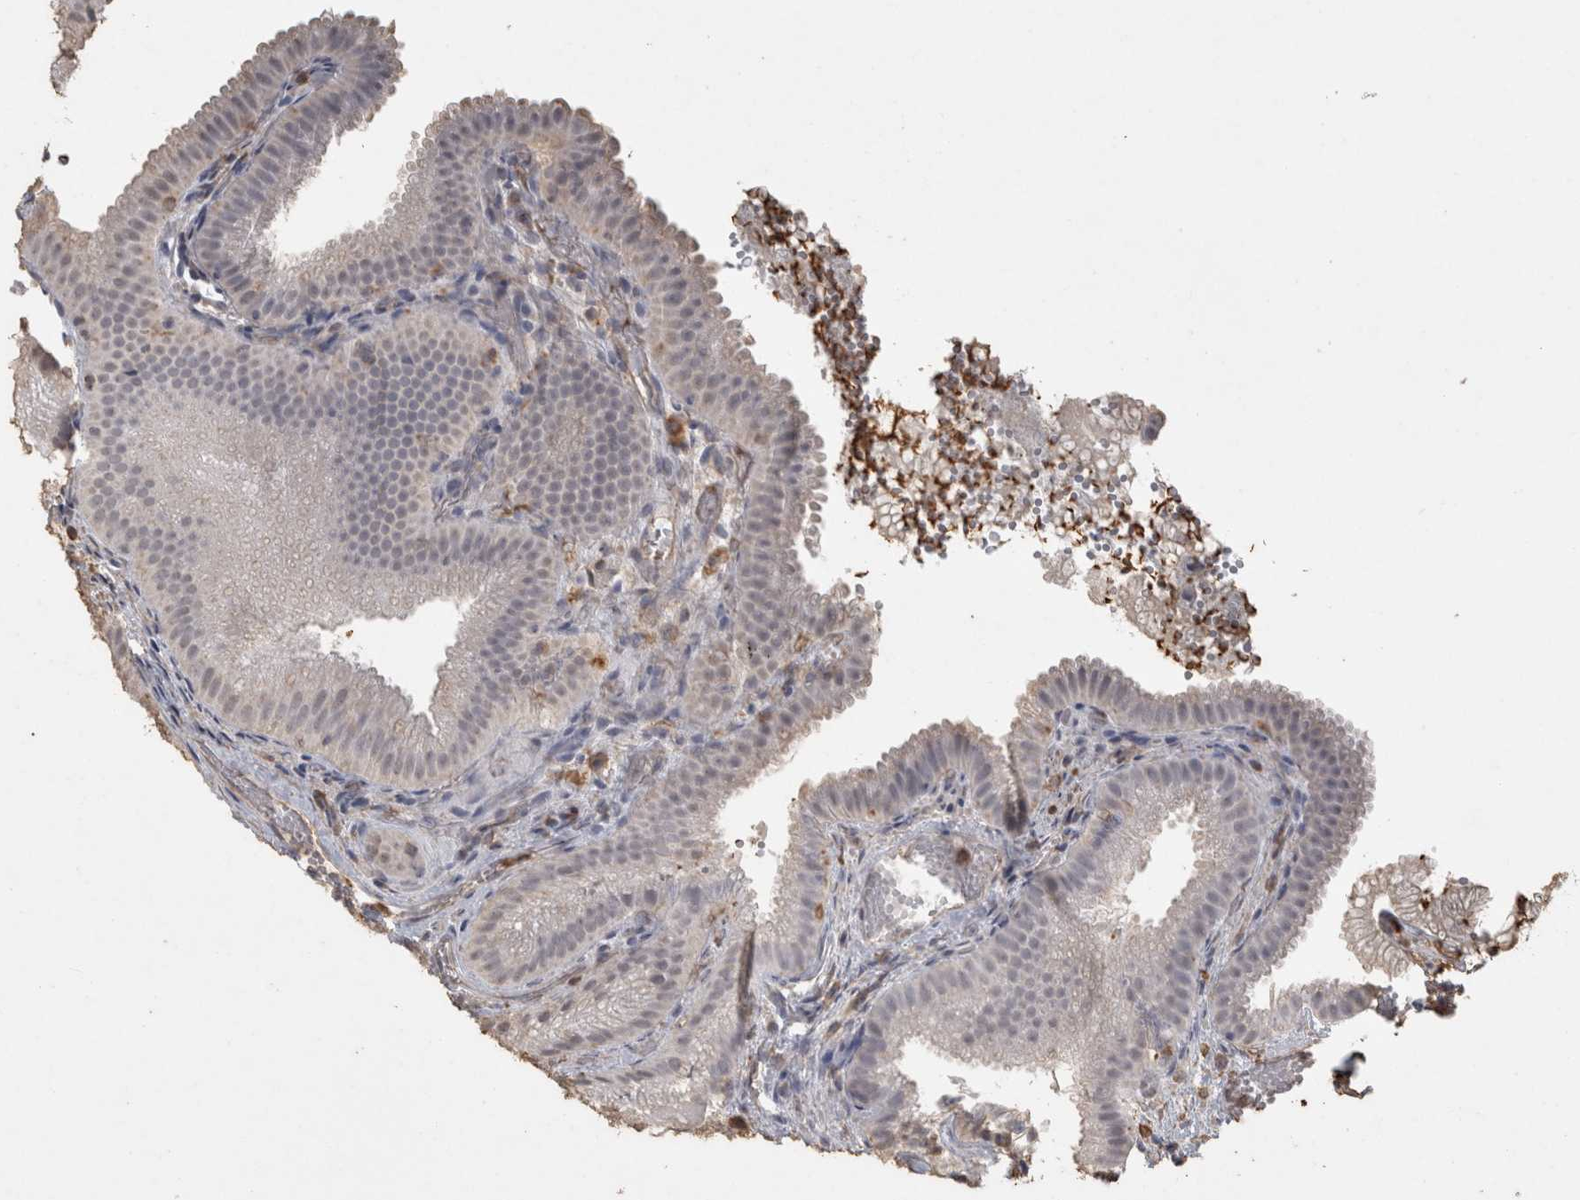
{"staining": {"intensity": "negative", "quantity": "none", "location": "none"}, "tissue": "gallbladder", "cell_type": "Glandular cells", "image_type": "normal", "snomed": [{"axis": "morphology", "description": "Normal tissue, NOS"}, {"axis": "topography", "description": "Gallbladder"}], "caption": "Protein analysis of benign gallbladder exhibits no significant staining in glandular cells.", "gene": "REPS2", "patient": {"sex": "female", "age": 30}}